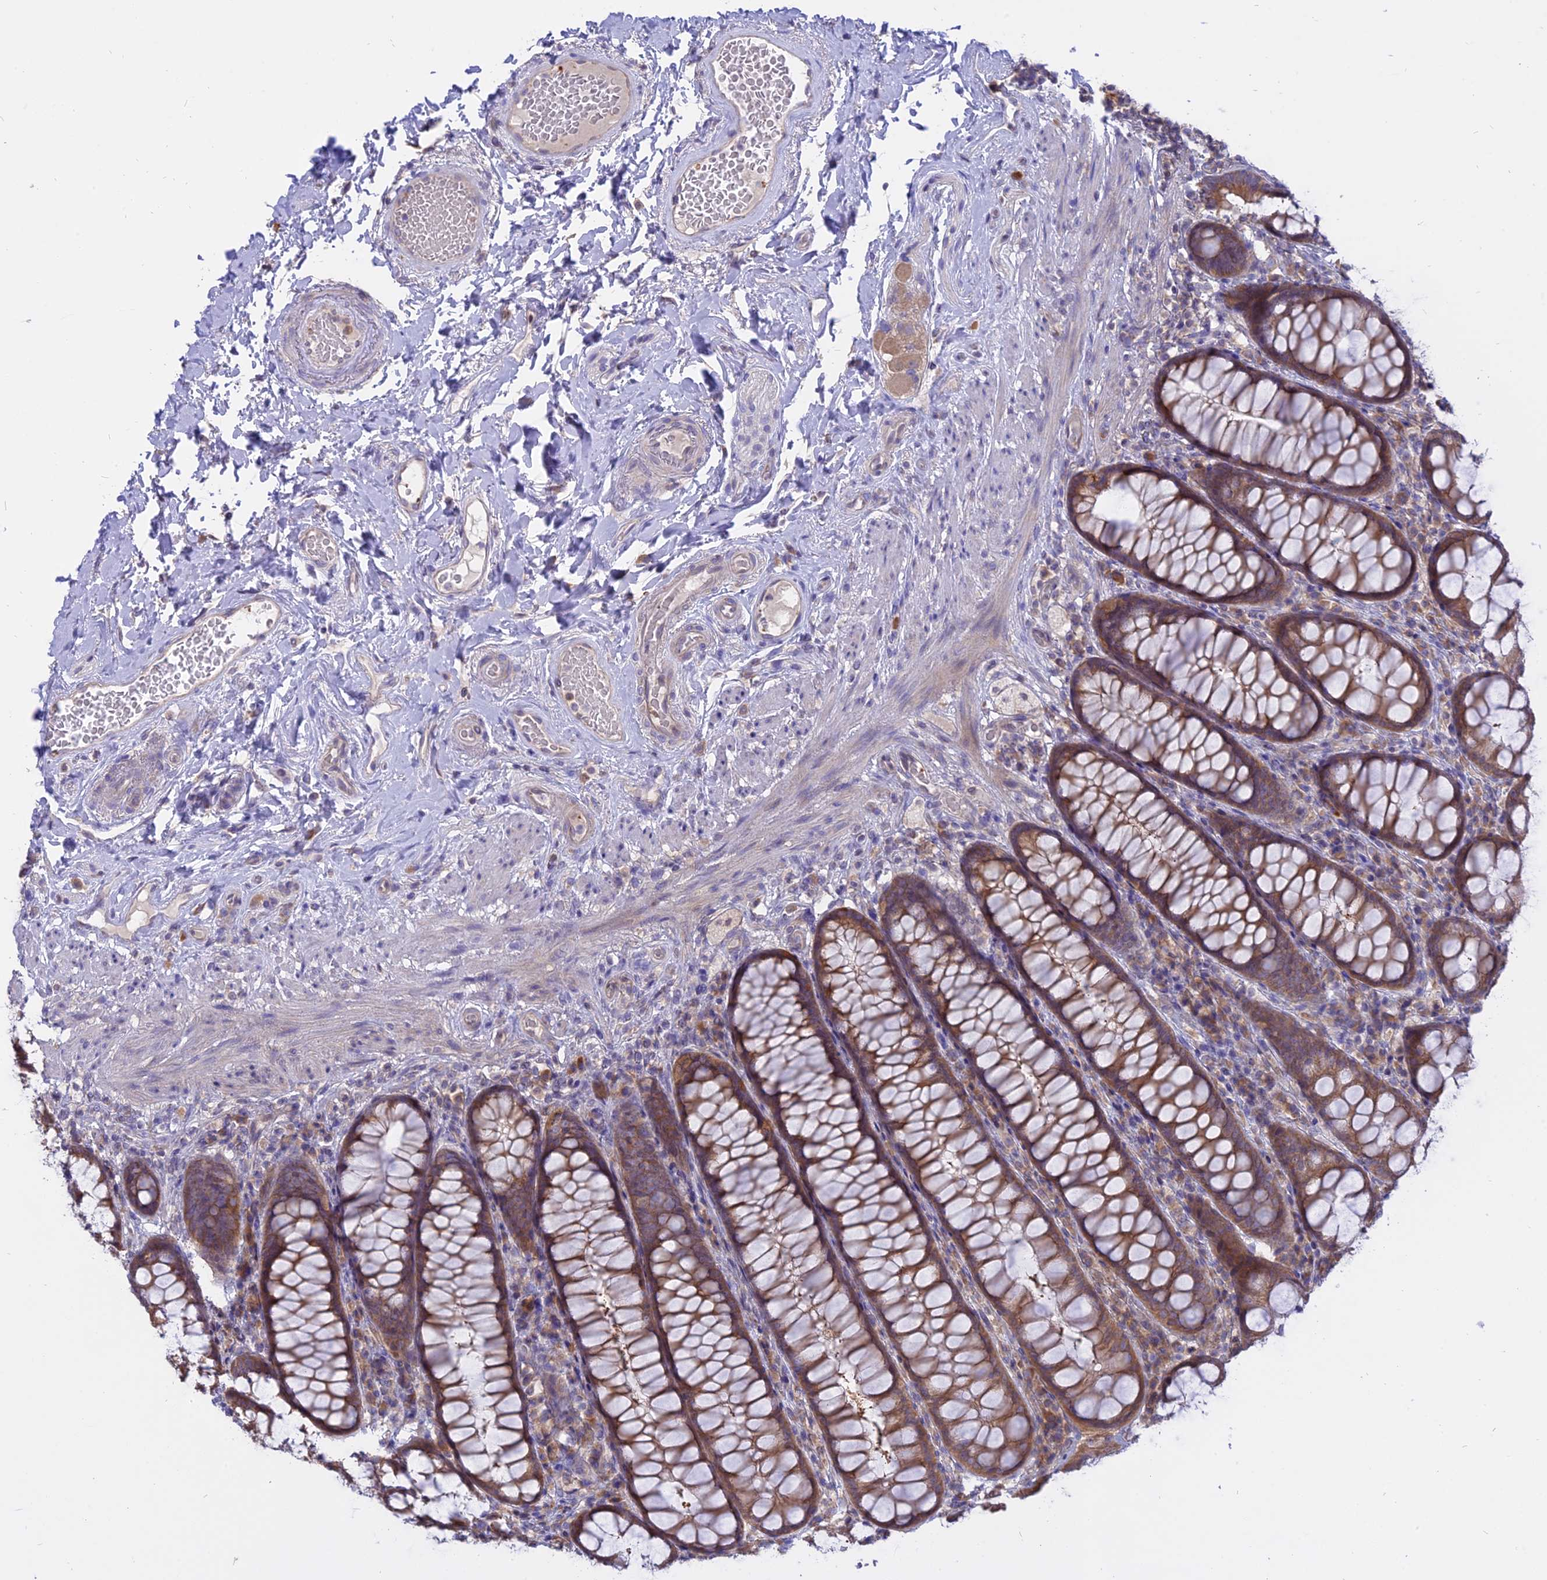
{"staining": {"intensity": "moderate", "quantity": ">75%", "location": "cytoplasmic/membranous"}, "tissue": "rectum", "cell_type": "Glandular cells", "image_type": "normal", "snomed": [{"axis": "morphology", "description": "Normal tissue, NOS"}, {"axis": "topography", "description": "Rectum"}], "caption": "Immunohistochemical staining of unremarkable human rectum shows moderate cytoplasmic/membranous protein expression in approximately >75% of glandular cells.", "gene": "IL21R", "patient": {"sex": "male", "age": 83}}